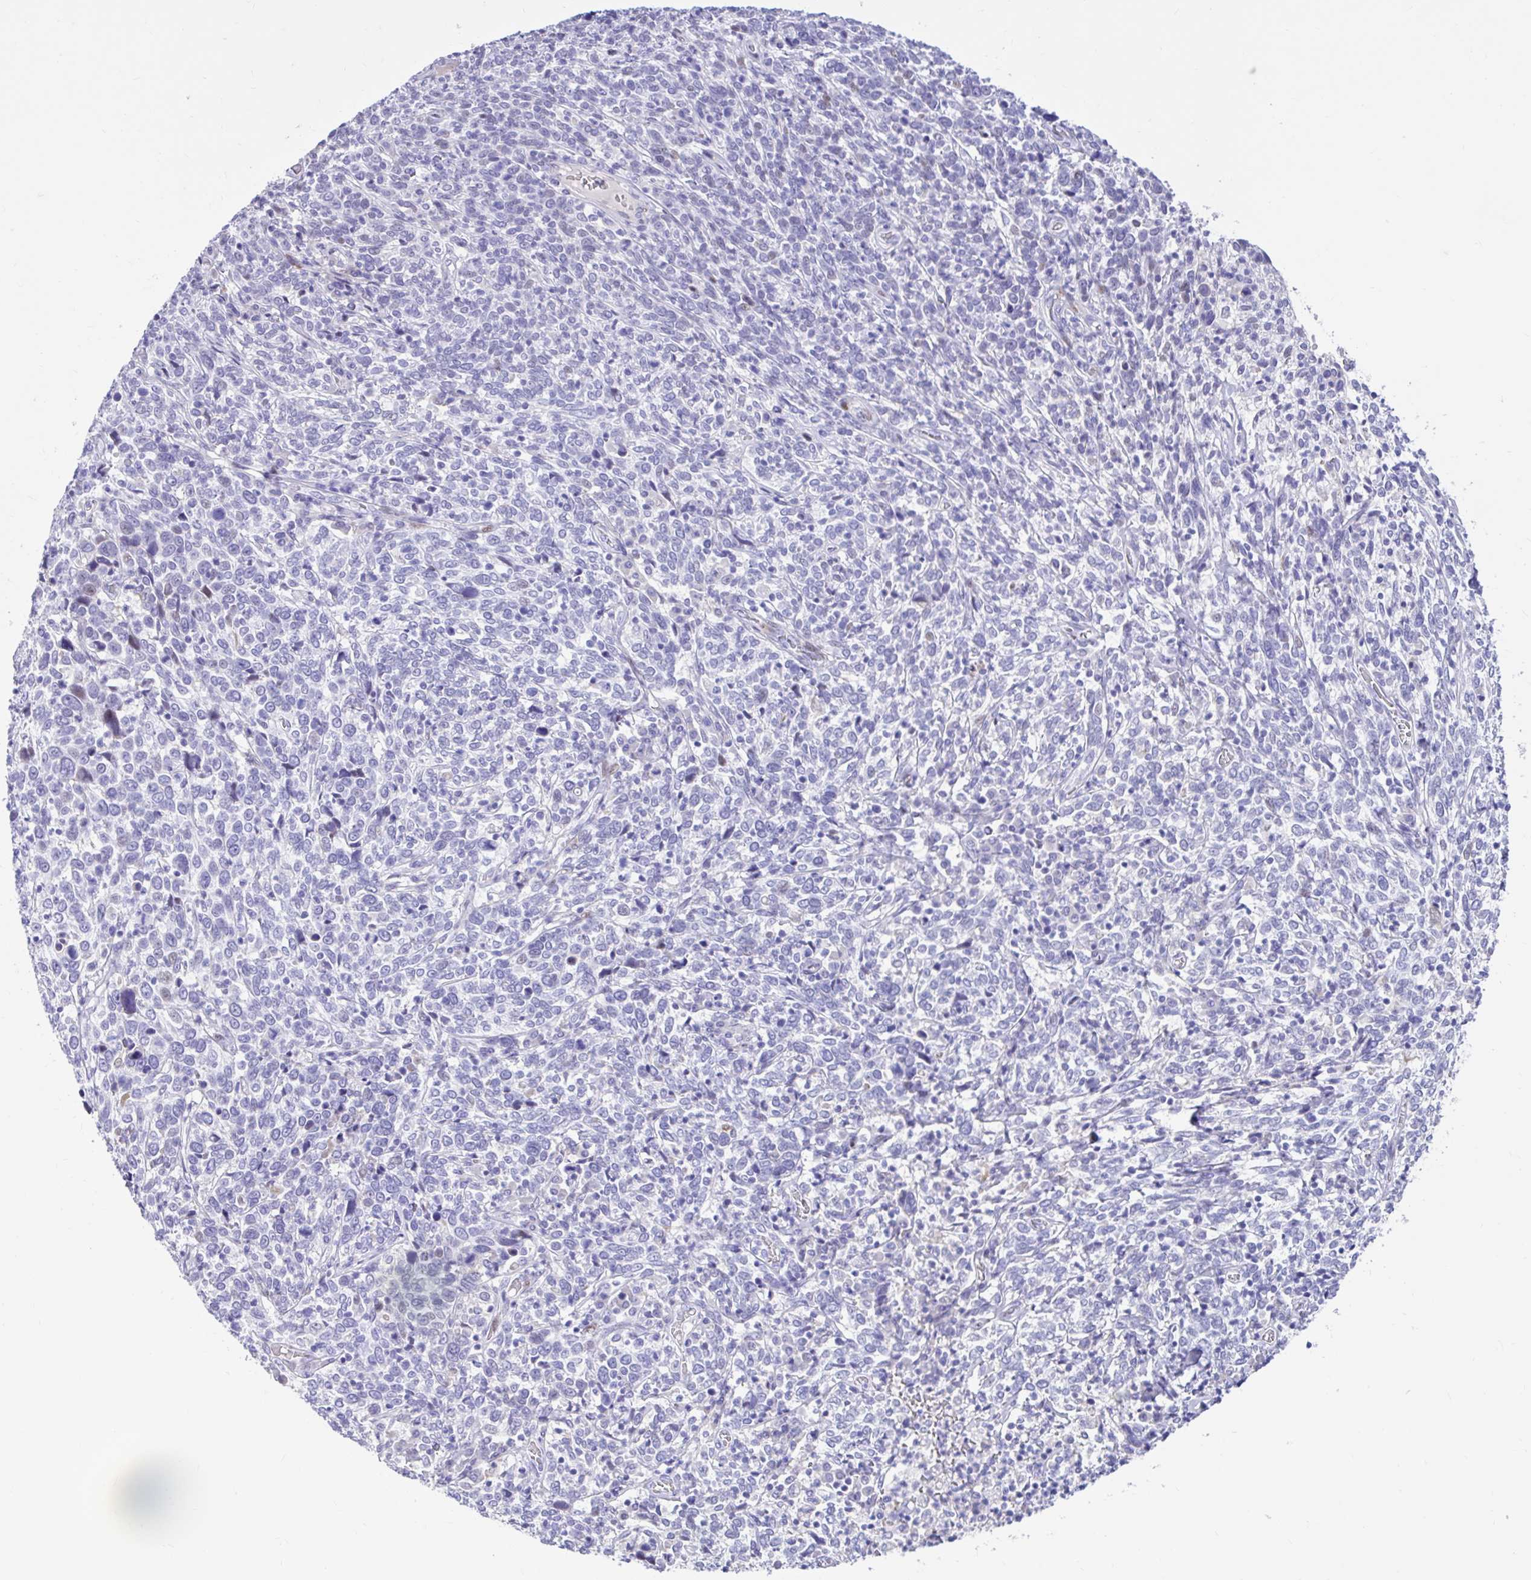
{"staining": {"intensity": "negative", "quantity": "none", "location": "none"}, "tissue": "cervical cancer", "cell_type": "Tumor cells", "image_type": "cancer", "snomed": [{"axis": "morphology", "description": "Squamous cell carcinoma, NOS"}, {"axis": "topography", "description": "Cervix"}], "caption": "Tumor cells show no significant protein staining in squamous cell carcinoma (cervical). (DAB immunohistochemistry visualized using brightfield microscopy, high magnification).", "gene": "NHLH2", "patient": {"sex": "female", "age": 46}}